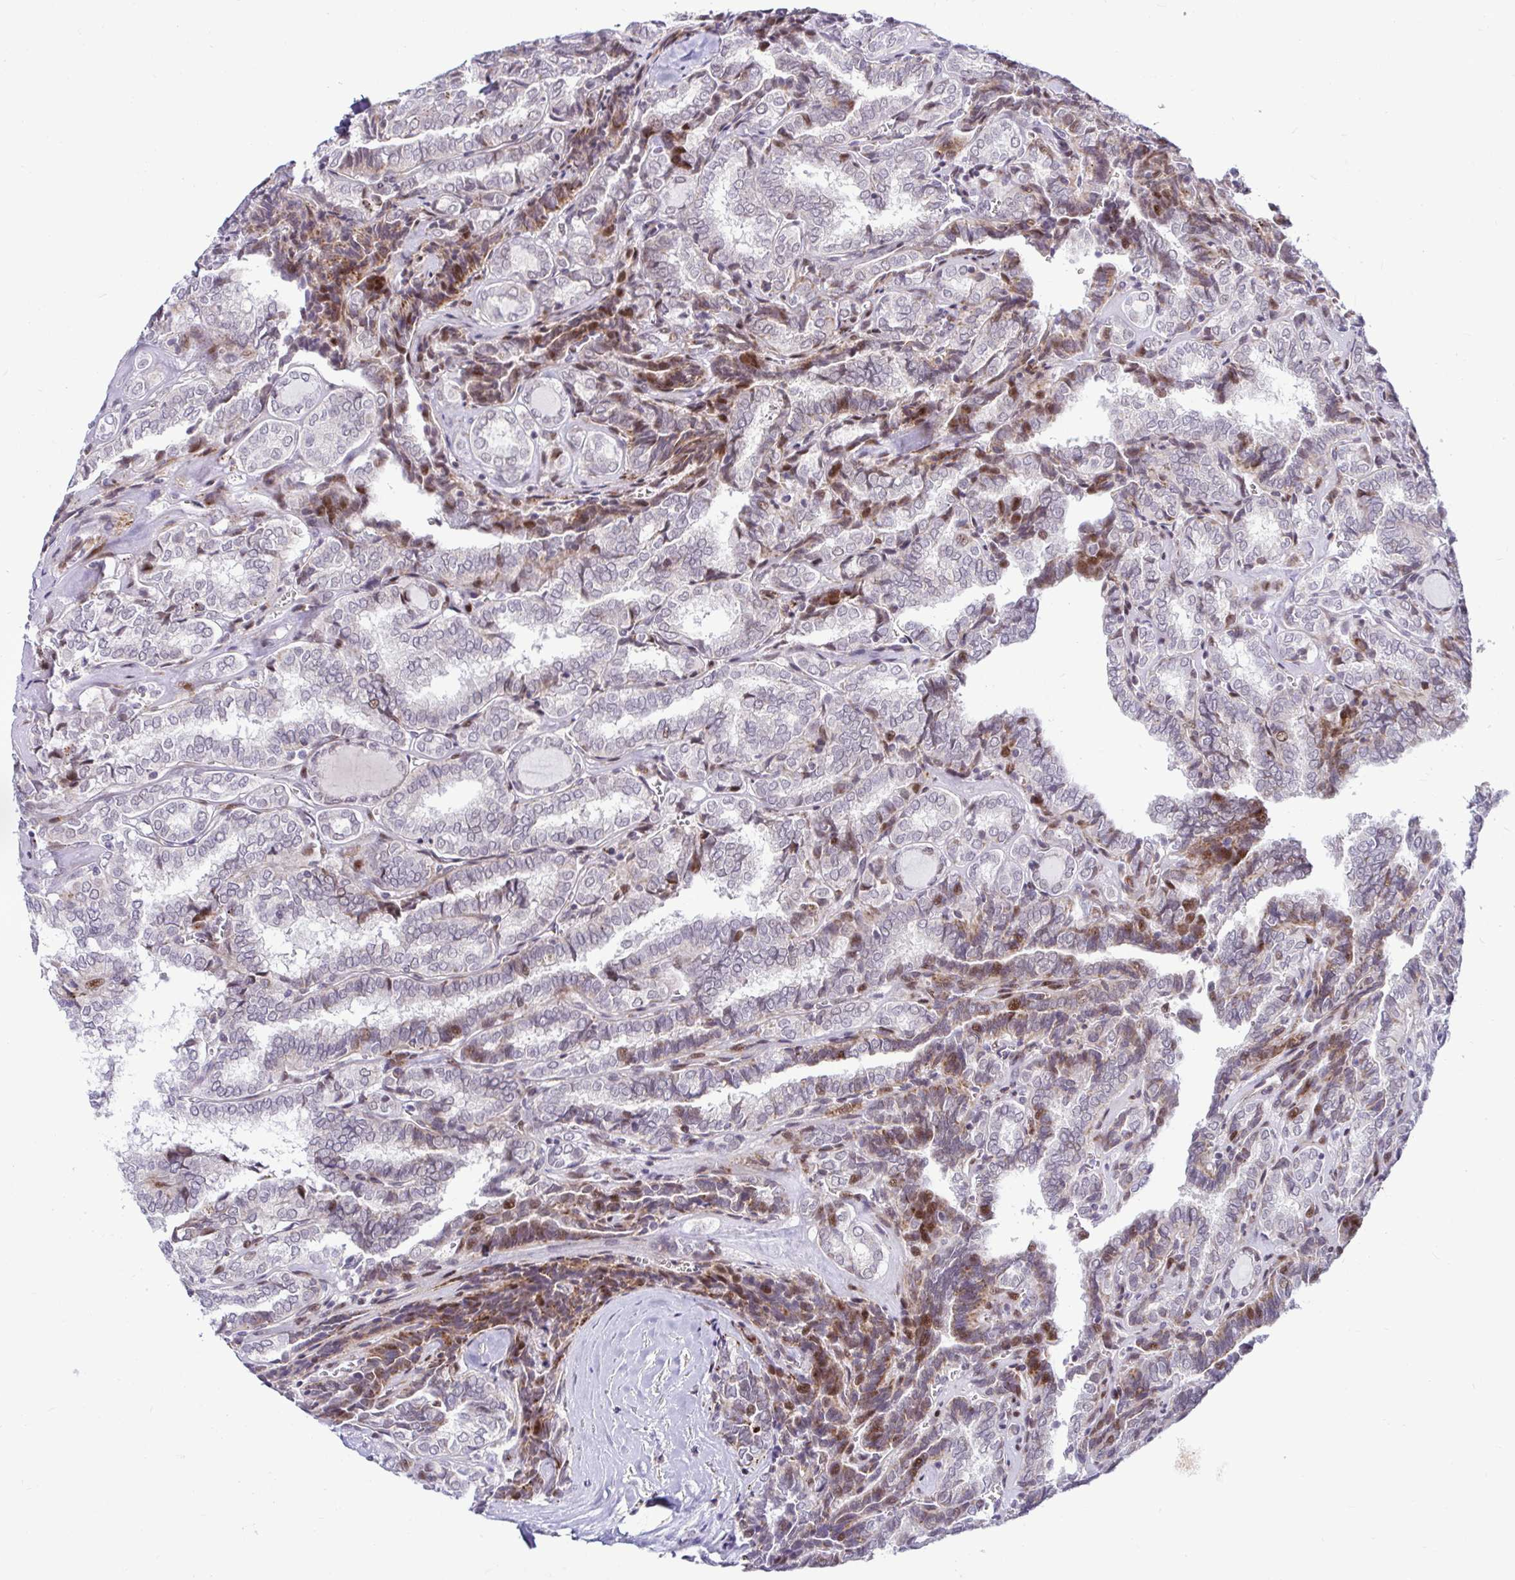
{"staining": {"intensity": "moderate", "quantity": "<25%", "location": "cytoplasmic/membranous"}, "tissue": "thyroid cancer", "cell_type": "Tumor cells", "image_type": "cancer", "snomed": [{"axis": "morphology", "description": "Papillary adenocarcinoma, NOS"}, {"axis": "topography", "description": "Thyroid gland"}], "caption": "Thyroid papillary adenocarcinoma was stained to show a protein in brown. There is low levels of moderate cytoplasmic/membranous expression in approximately <25% of tumor cells.", "gene": "DZIP1", "patient": {"sex": "female", "age": 30}}